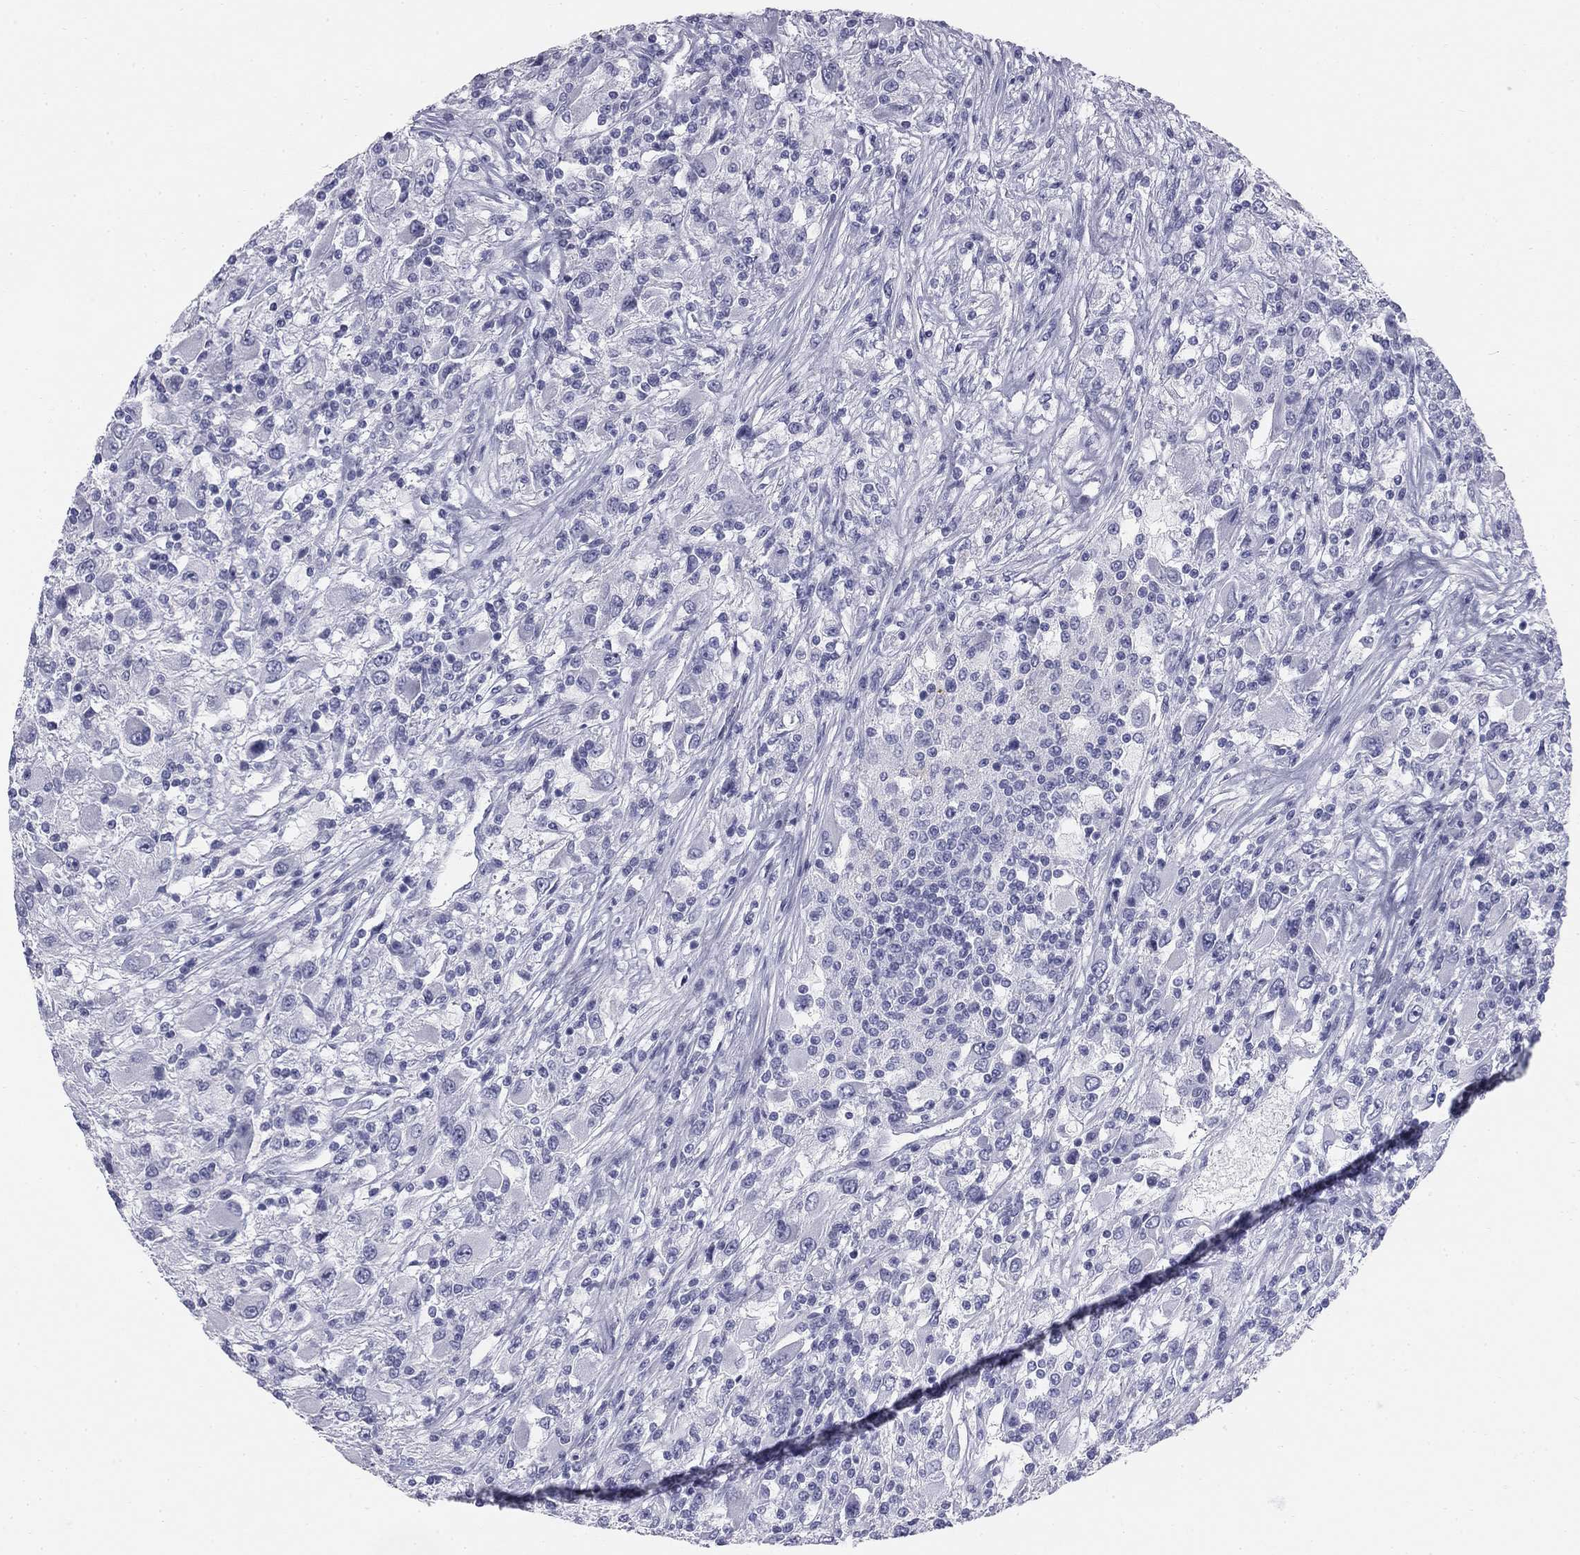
{"staining": {"intensity": "negative", "quantity": "none", "location": "none"}, "tissue": "renal cancer", "cell_type": "Tumor cells", "image_type": "cancer", "snomed": [{"axis": "morphology", "description": "Adenocarcinoma, NOS"}, {"axis": "topography", "description": "Kidney"}], "caption": "Renal adenocarcinoma was stained to show a protein in brown. There is no significant positivity in tumor cells.", "gene": "SULT2B1", "patient": {"sex": "female", "age": 67}}